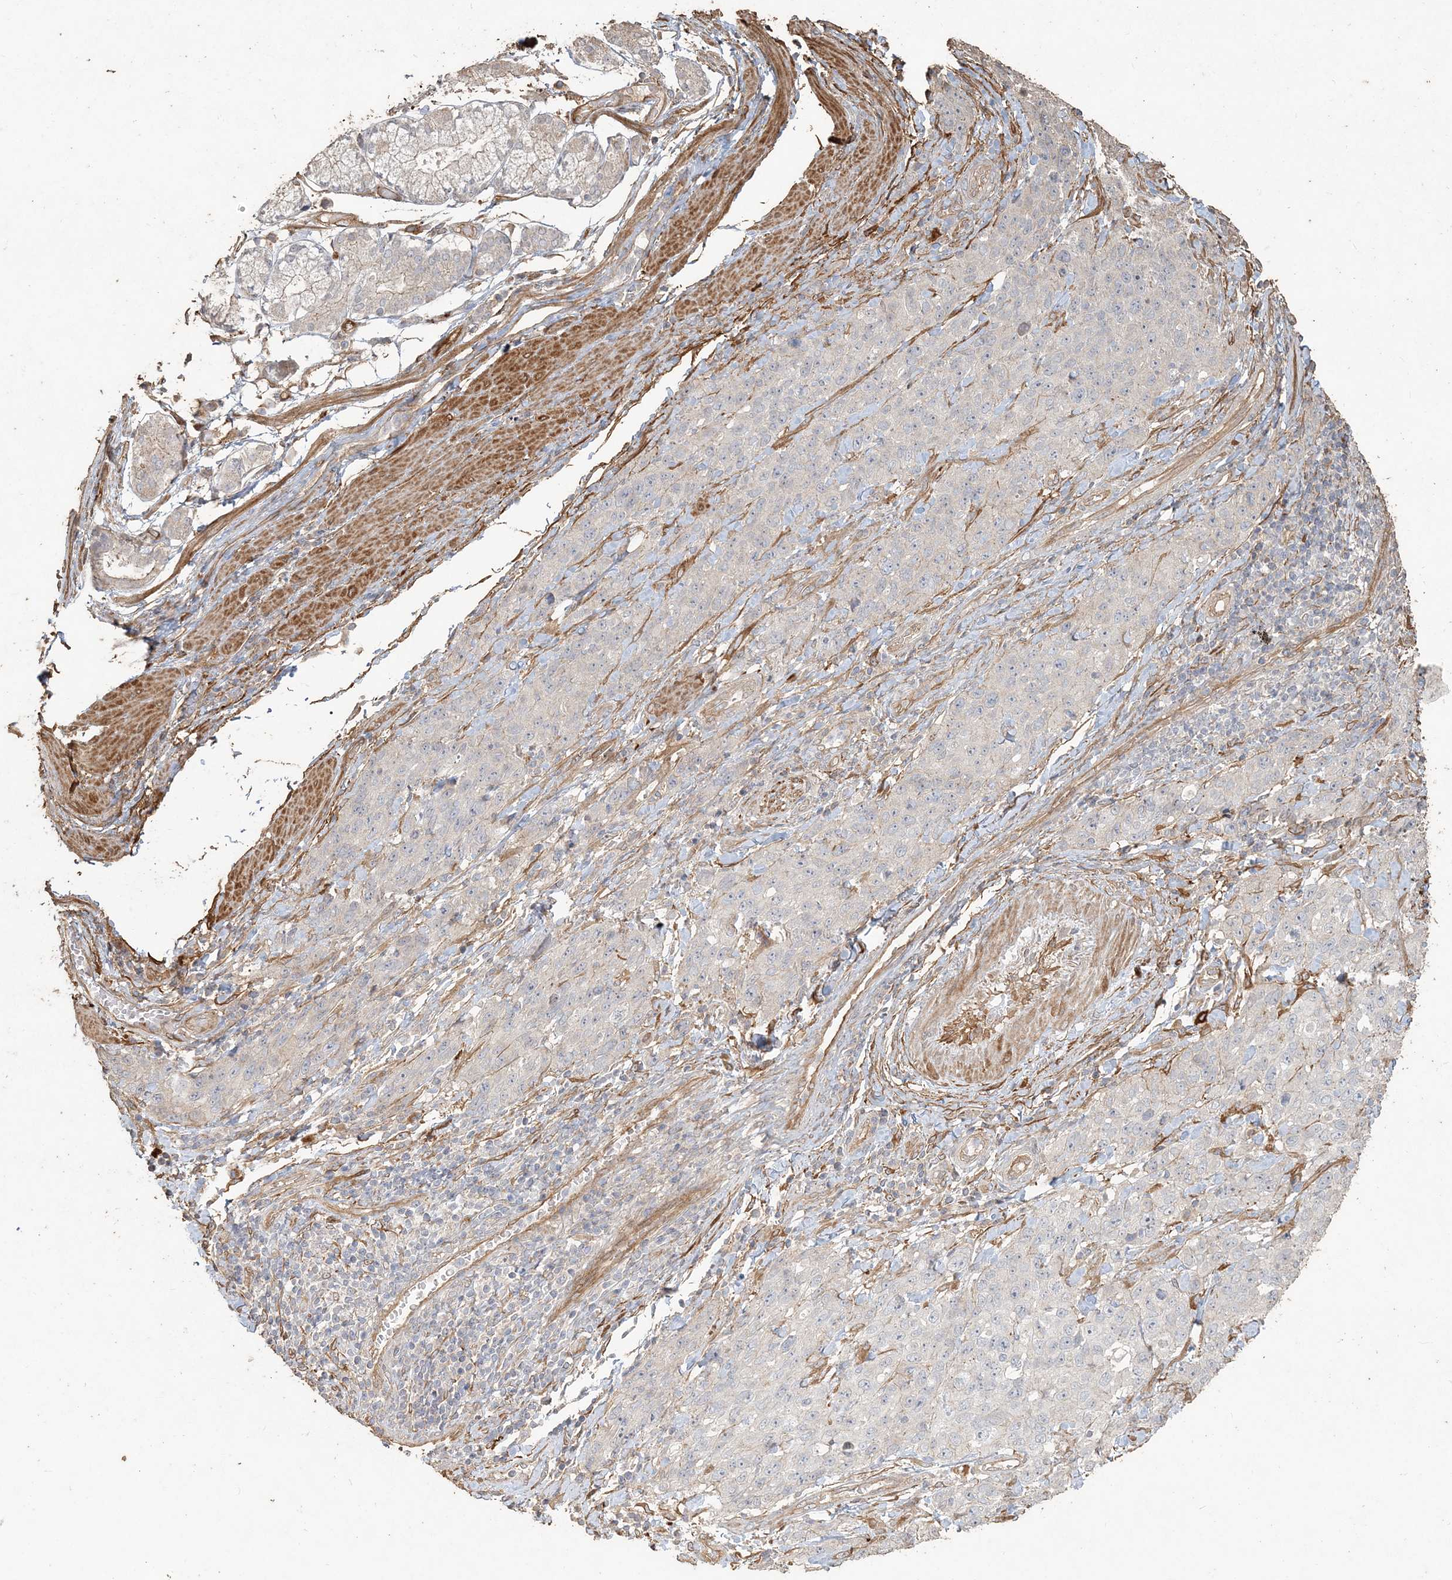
{"staining": {"intensity": "negative", "quantity": "none", "location": "none"}, "tissue": "stomach cancer", "cell_type": "Tumor cells", "image_type": "cancer", "snomed": [{"axis": "morphology", "description": "Normal tissue, NOS"}, {"axis": "morphology", "description": "Adenocarcinoma, NOS"}, {"axis": "topography", "description": "Lymph node"}, {"axis": "topography", "description": "Stomach"}], "caption": "IHC of human stomach adenocarcinoma demonstrates no positivity in tumor cells. Nuclei are stained in blue.", "gene": "RNF145", "patient": {"sex": "male", "age": 48}}